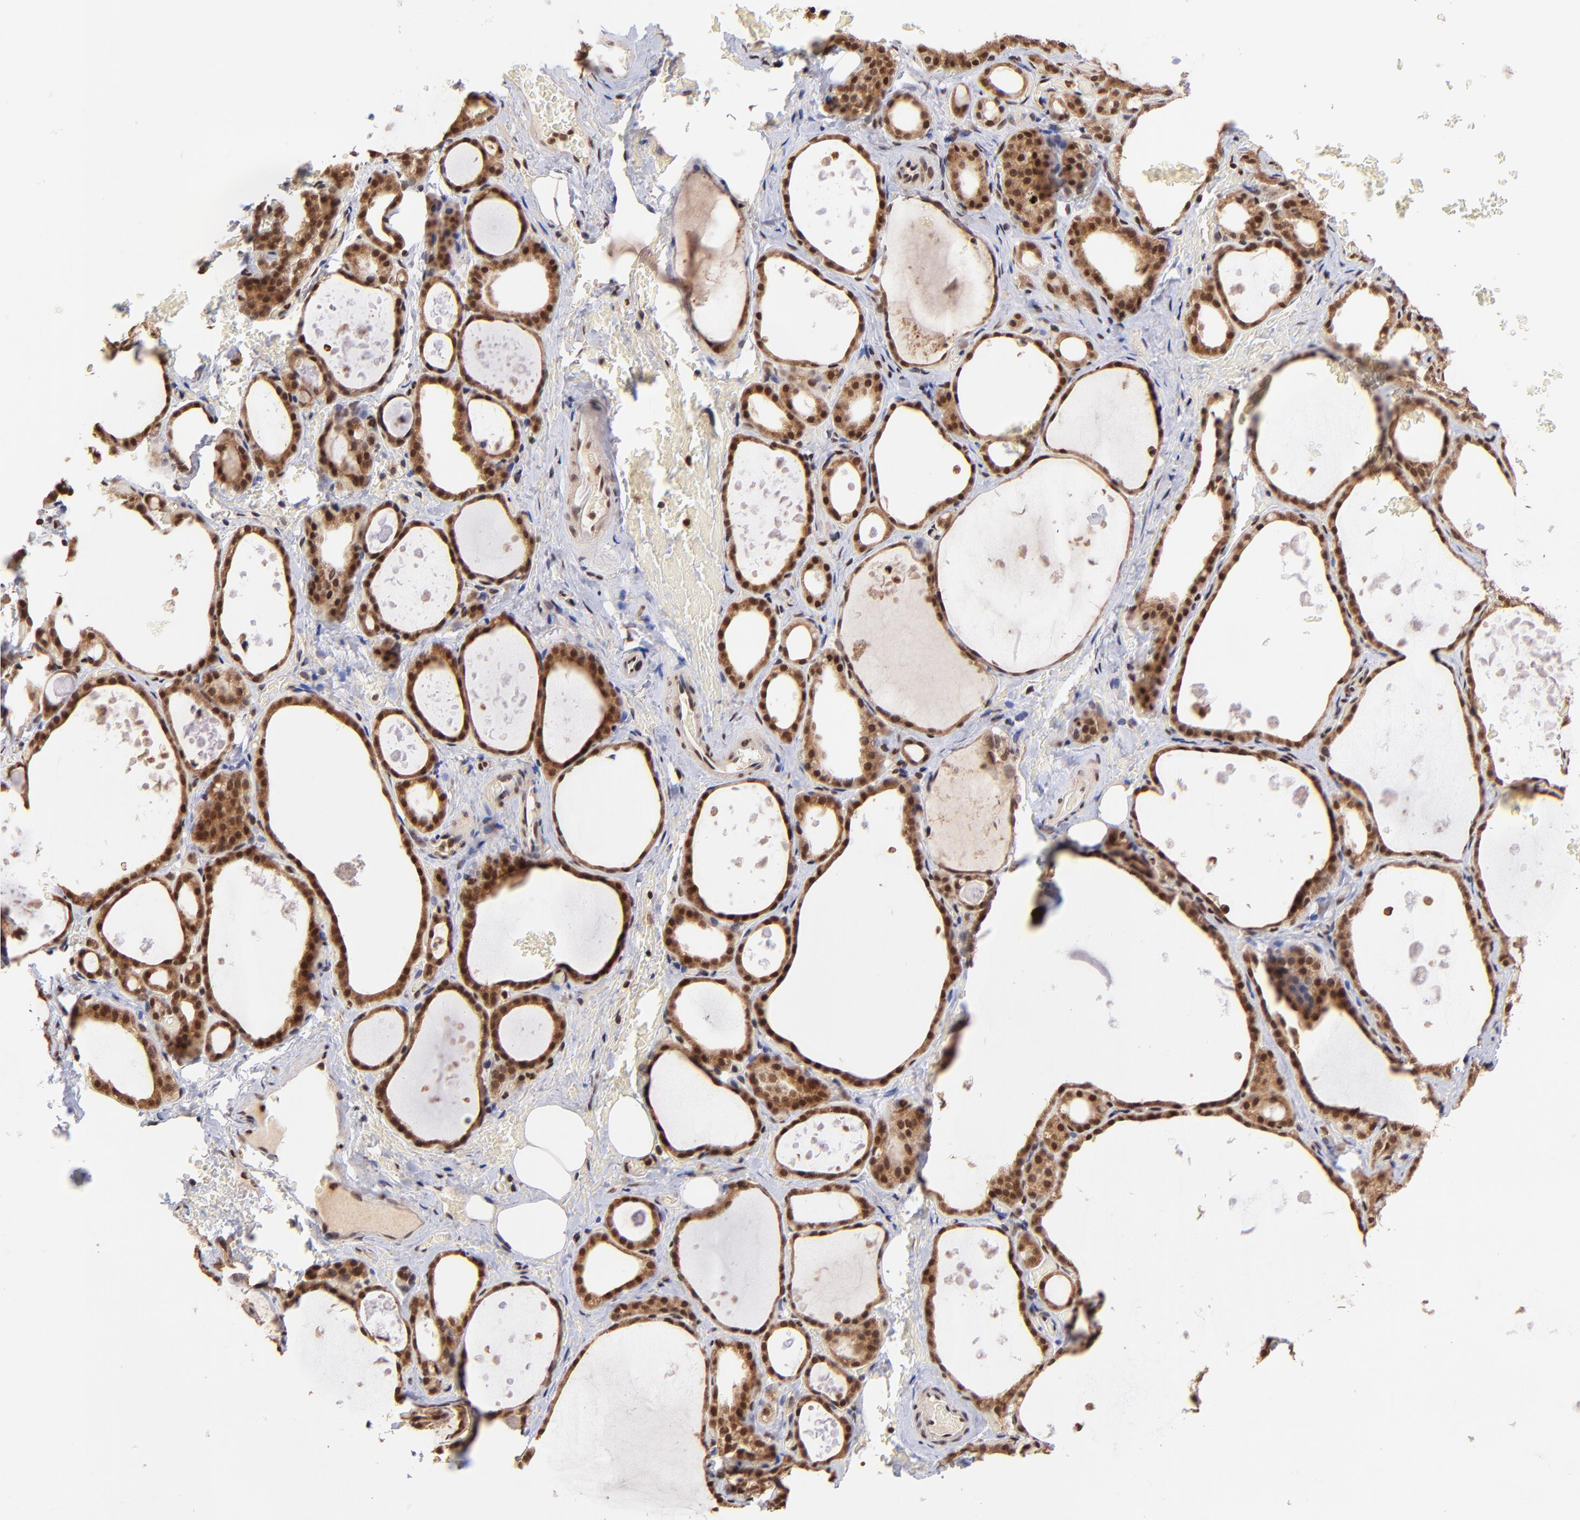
{"staining": {"intensity": "strong", "quantity": ">75%", "location": "cytoplasmic/membranous,nuclear"}, "tissue": "thyroid gland", "cell_type": "Glandular cells", "image_type": "normal", "snomed": [{"axis": "morphology", "description": "Normal tissue, NOS"}, {"axis": "topography", "description": "Thyroid gland"}], "caption": "Protein expression by immunohistochemistry (IHC) shows strong cytoplasmic/membranous,nuclear positivity in about >75% of glandular cells in normal thyroid gland.", "gene": "WDR25", "patient": {"sex": "male", "age": 61}}